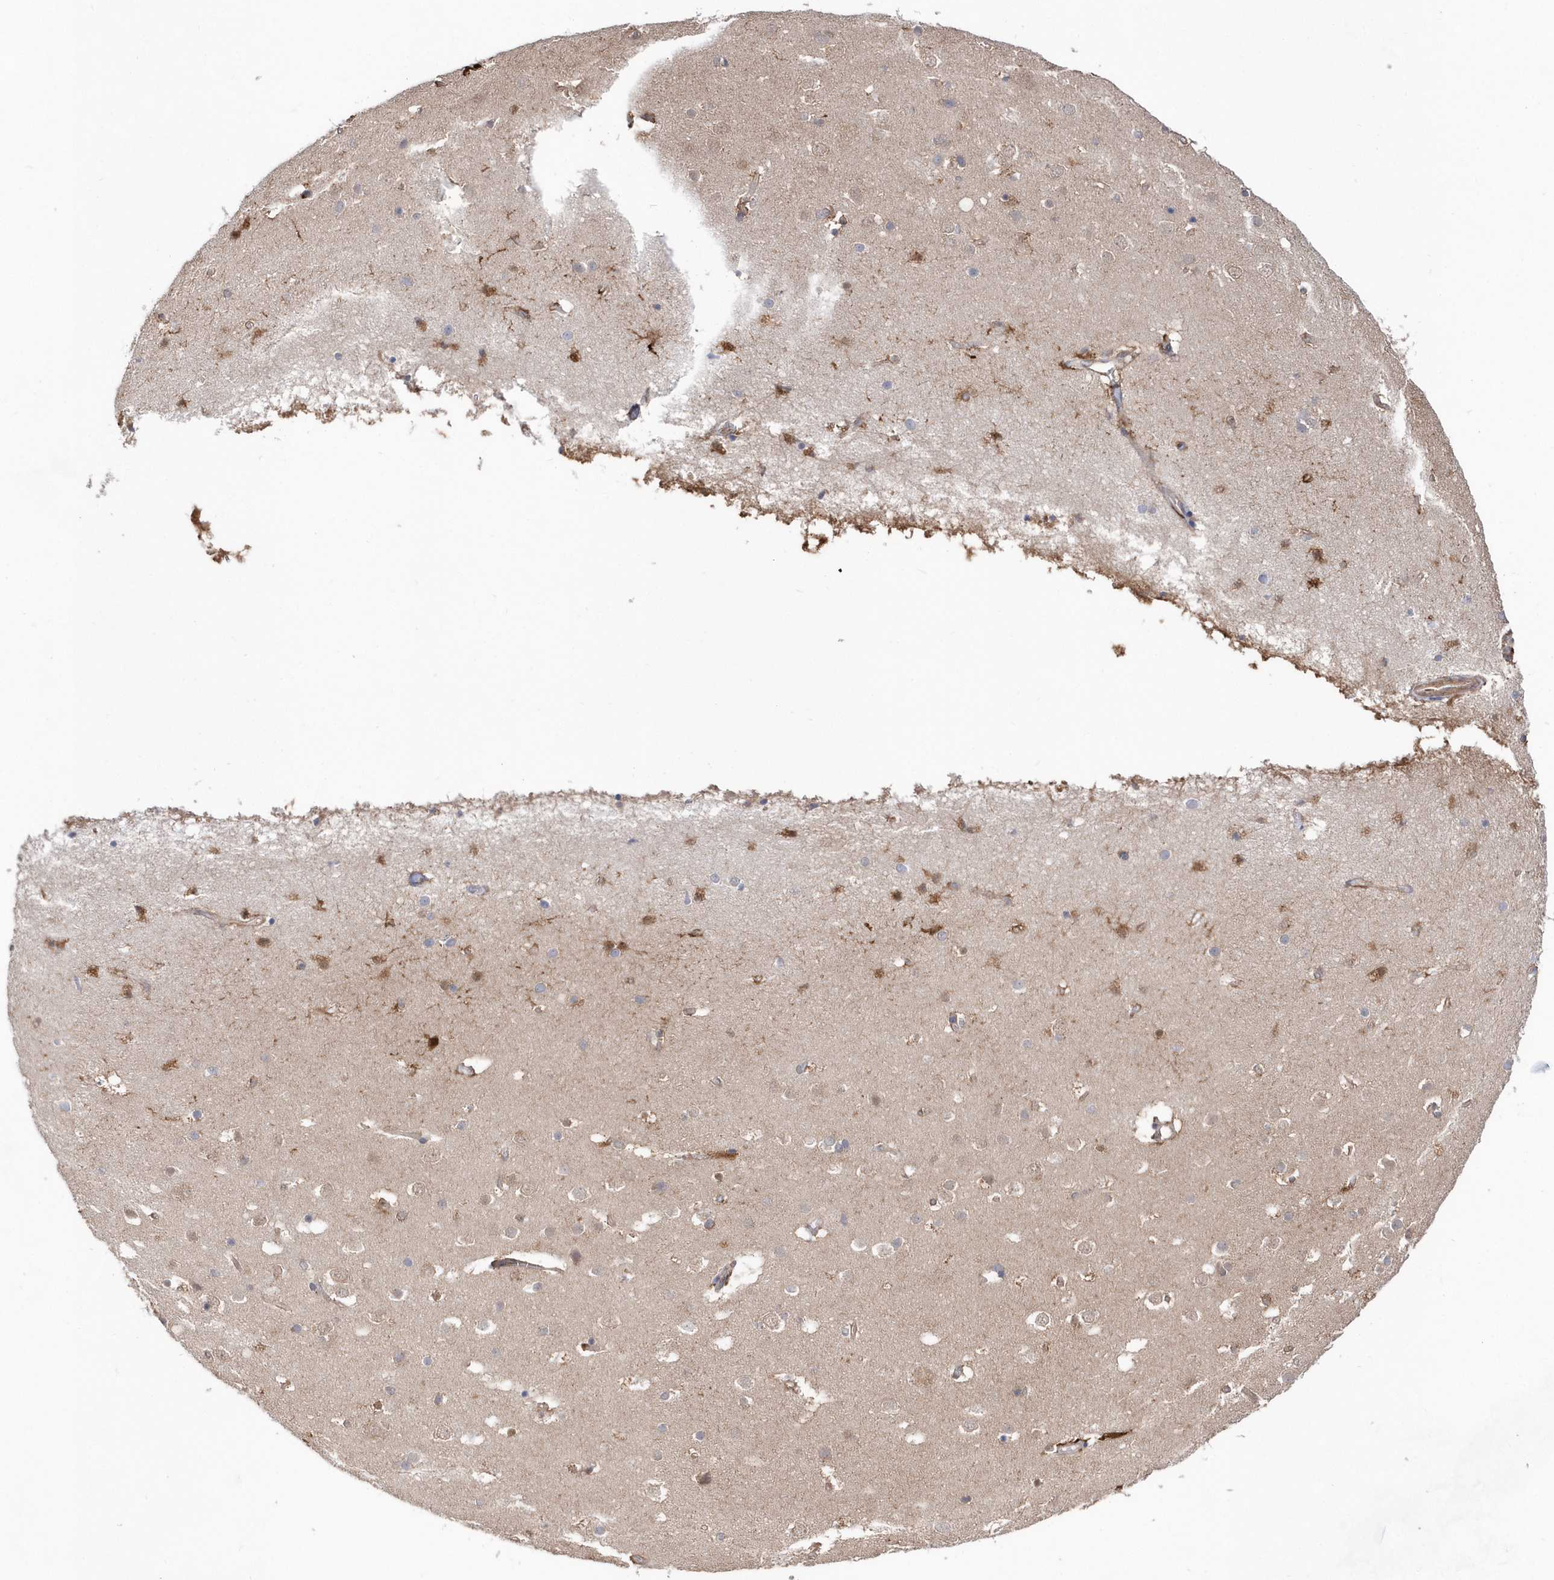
{"staining": {"intensity": "moderate", "quantity": "25%-75%", "location": "cytoplasmic/membranous"}, "tissue": "cerebral cortex", "cell_type": "Endothelial cells", "image_type": "normal", "snomed": [{"axis": "morphology", "description": "Normal tissue, NOS"}, {"axis": "topography", "description": "Cerebral cortex"}], "caption": "Immunohistochemistry staining of benign cerebral cortex, which shows medium levels of moderate cytoplasmic/membranous staining in approximately 25%-75% of endothelial cells indicating moderate cytoplasmic/membranous protein expression. The staining was performed using DAB (brown) for protein detection and nuclei were counterstained in hematoxylin (blue).", "gene": "BDH2", "patient": {"sex": "male", "age": 54}}